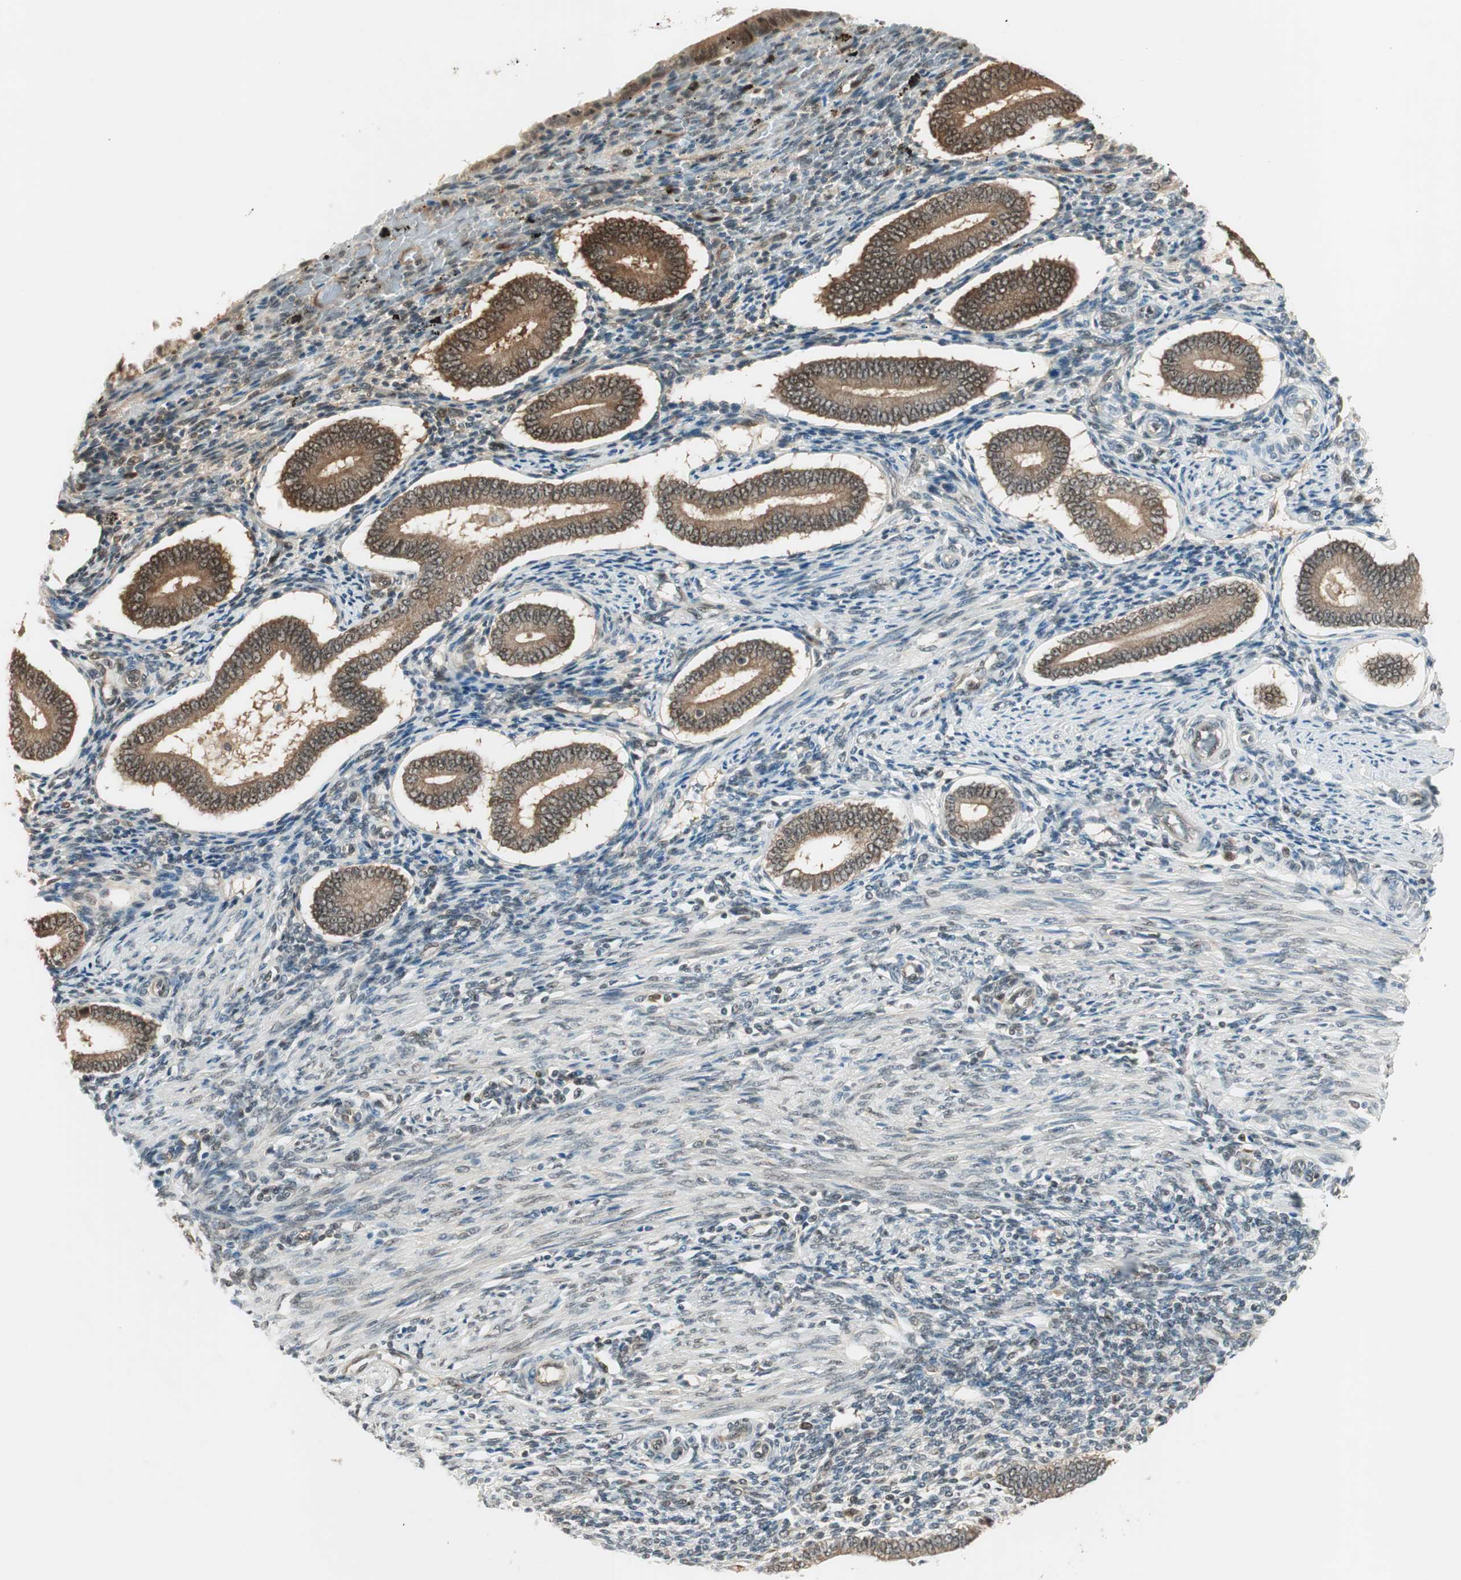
{"staining": {"intensity": "negative", "quantity": "none", "location": "none"}, "tissue": "endometrium", "cell_type": "Cells in endometrial stroma", "image_type": "normal", "snomed": [{"axis": "morphology", "description": "Normal tissue, NOS"}, {"axis": "topography", "description": "Endometrium"}], "caption": "This is a image of immunohistochemistry (IHC) staining of unremarkable endometrium, which shows no positivity in cells in endometrial stroma.", "gene": "IPO5", "patient": {"sex": "female", "age": 42}}